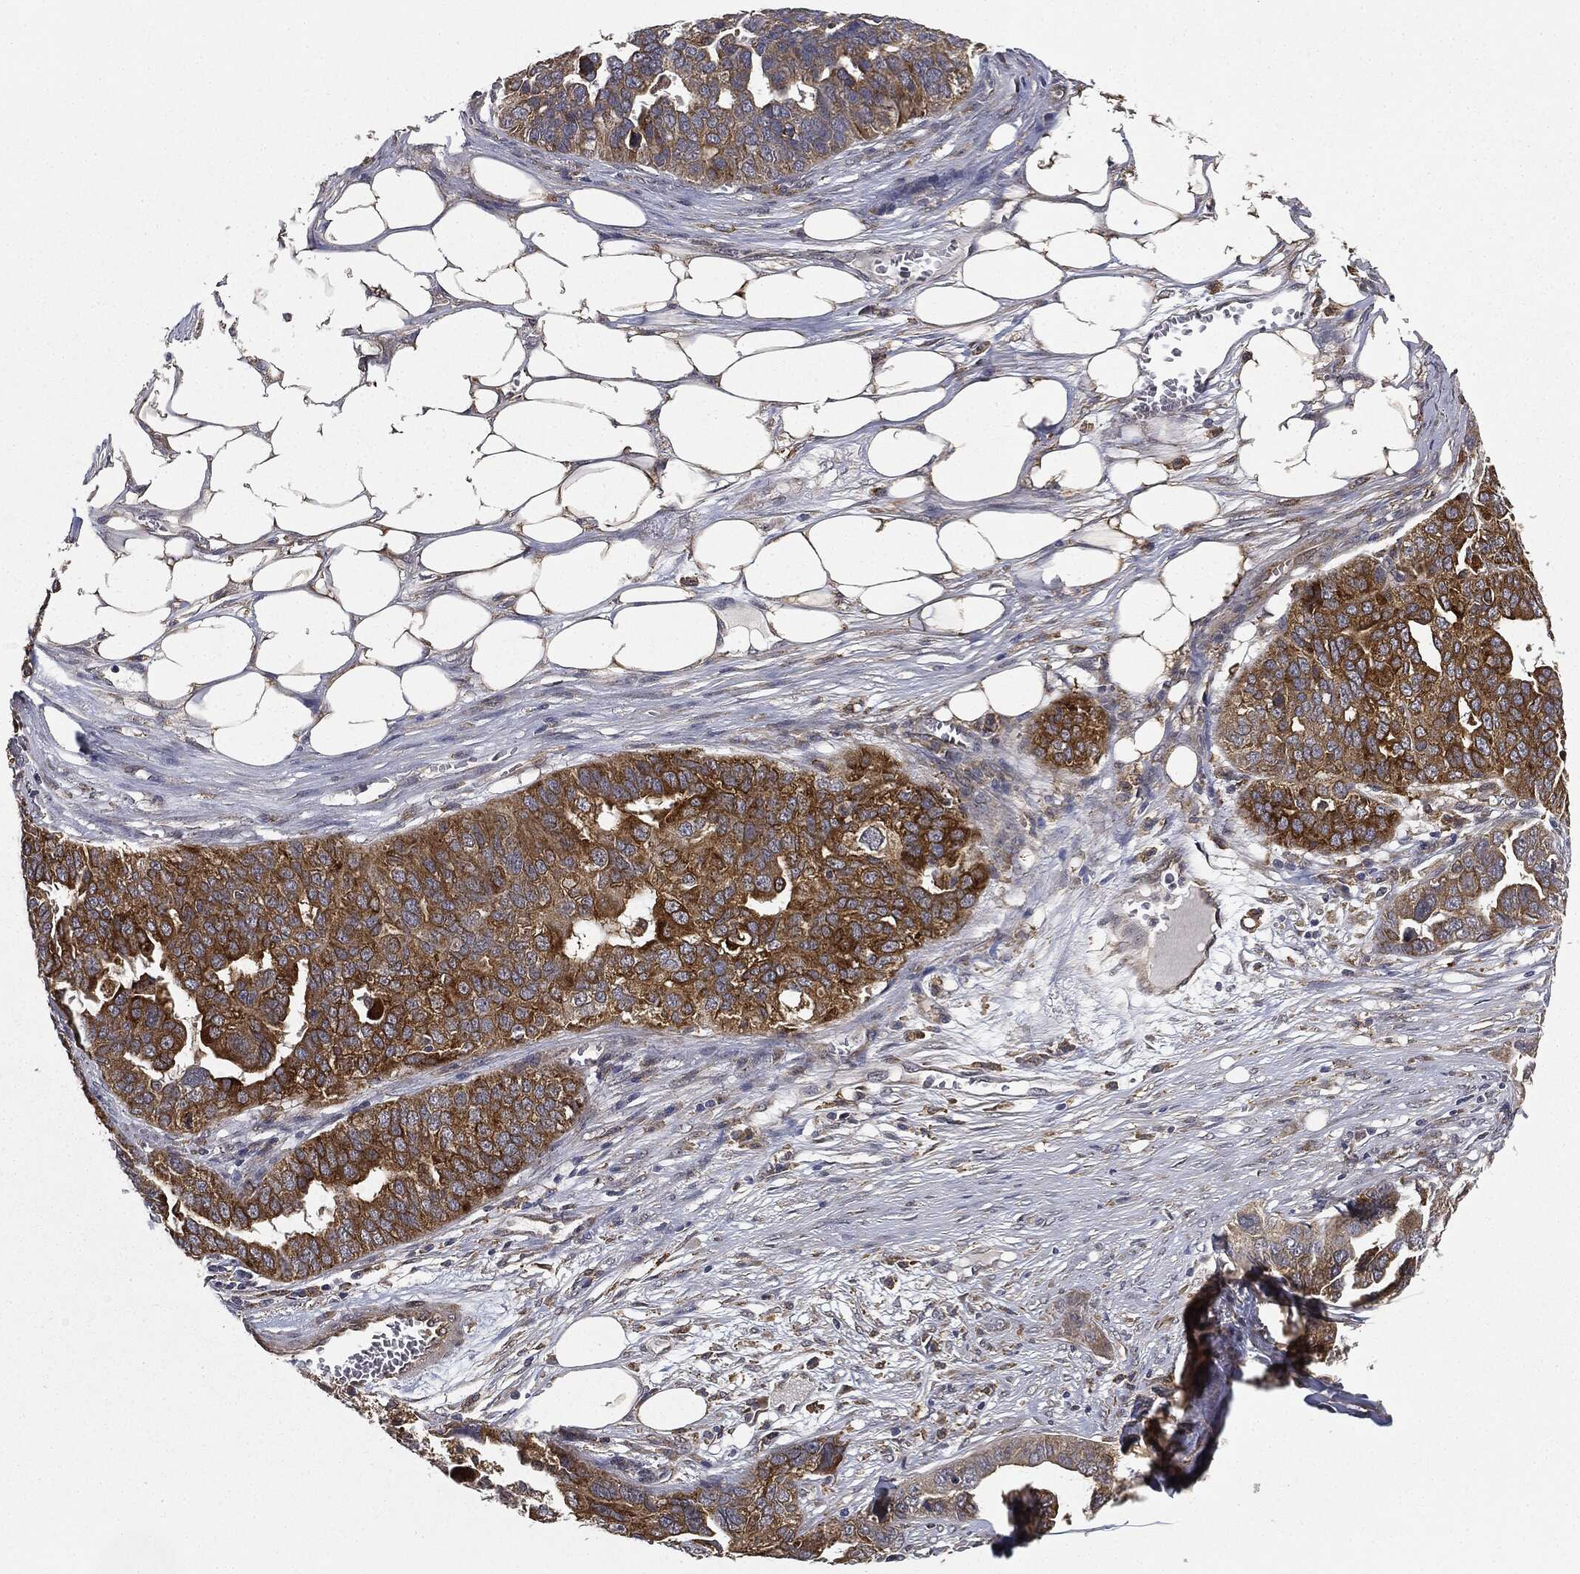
{"staining": {"intensity": "strong", "quantity": ">75%", "location": "cytoplasmic/membranous"}, "tissue": "ovarian cancer", "cell_type": "Tumor cells", "image_type": "cancer", "snomed": [{"axis": "morphology", "description": "Carcinoma, endometroid"}, {"axis": "topography", "description": "Soft tissue"}, {"axis": "topography", "description": "Ovary"}], "caption": "A photomicrograph showing strong cytoplasmic/membranous positivity in approximately >75% of tumor cells in ovarian endometroid carcinoma, as visualized by brown immunohistochemical staining.", "gene": "MIER2", "patient": {"sex": "female", "age": 52}}